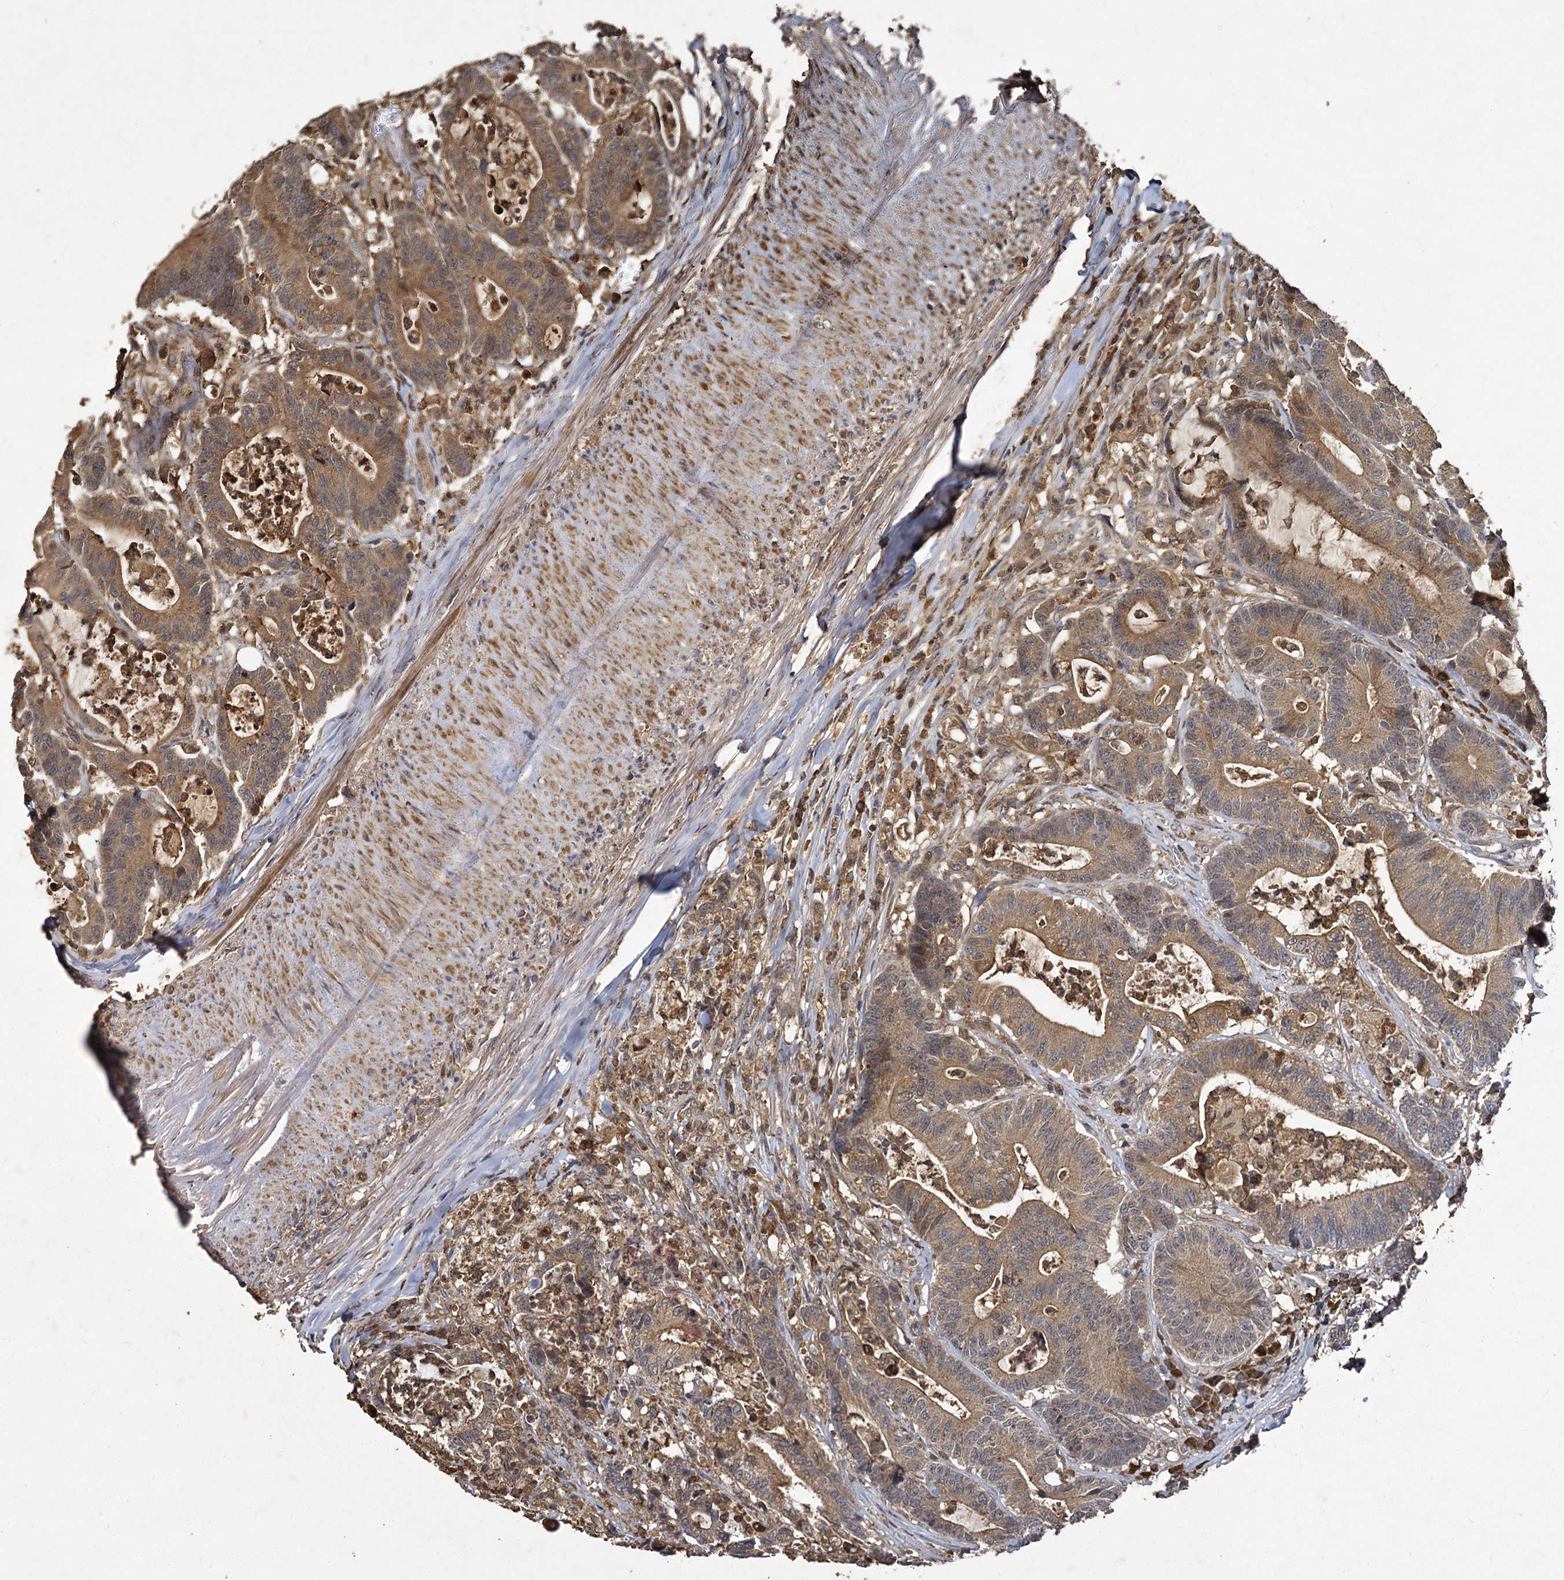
{"staining": {"intensity": "moderate", "quantity": ">75%", "location": "cytoplasmic/membranous"}, "tissue": "colorectal cancer", "cell_type": "Tumor cells", "image_type": "cancer", "snomed": [{"axis": "morphology", "description": "Adenocarcinoma, NOS"}, {"axis": "topography", "description": "Colon"}], "caption": "This is a photomicrograph of immunohistochemistry staining of colorectal cancer, which shows moderate staining in the cytoplasmic/membranous of tumor cells.", "gene": "GCLC", "patient": {"sex": "female", "age": 84}}